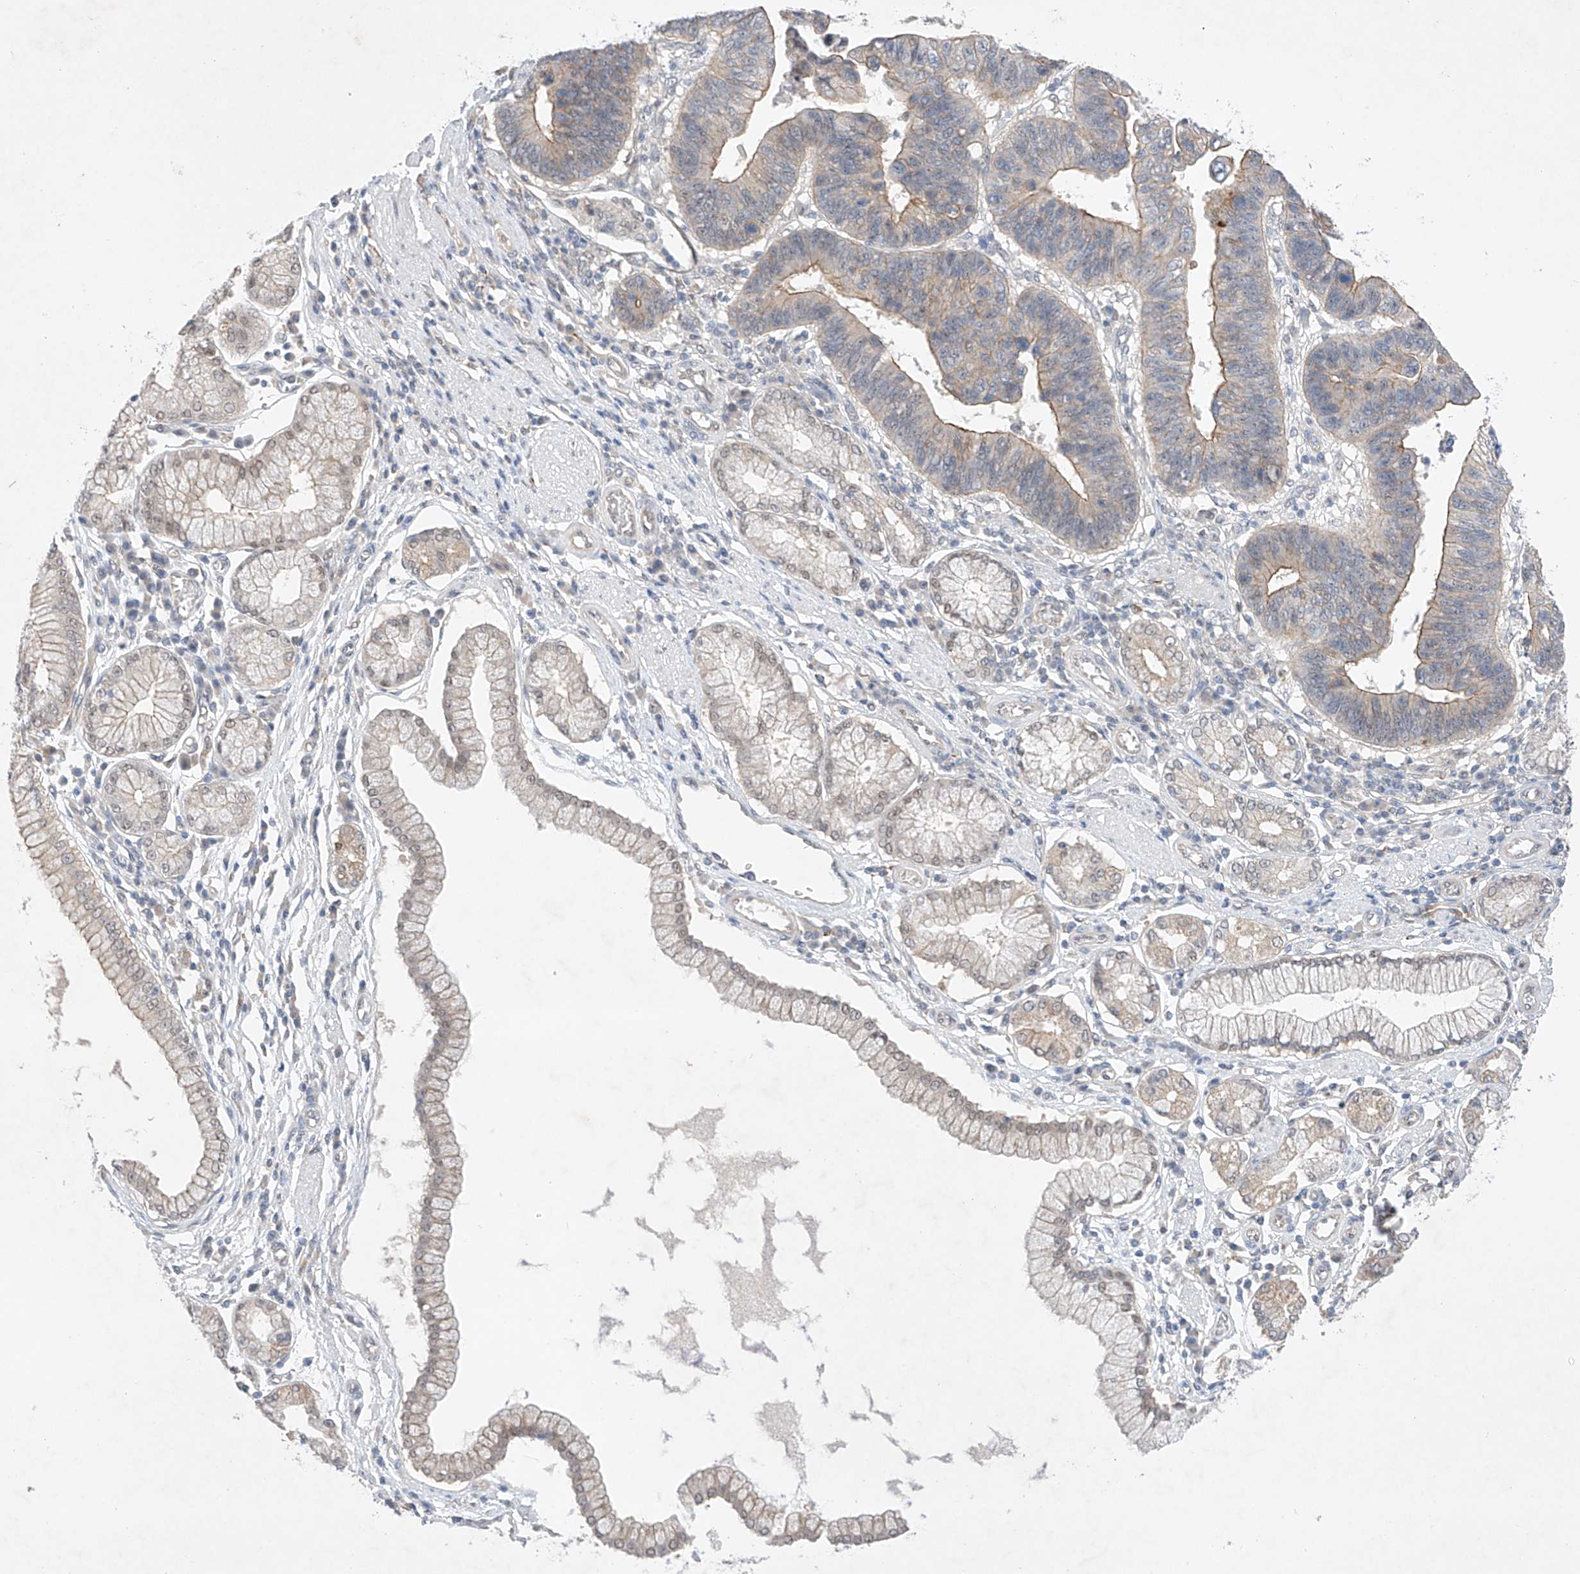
{"staining": {"intensity": "moderate", "quantity": "<25%", "location": "cytoplasmic/membranous"}, "tissue": "stomach cancer", "cell_type": "Tumor cells", "image_type": "cancer", "snomed": [{"axis": "morphology", "description": "Adenocarcinoma, NOS"}, {"axis": "topography", "description": "Stomach"}], "caption": "The photomicrograph exhibits staining of adenocarcinoma (stomach), revealing moderate cytoplasmic/membranous protein positivity (brown color) within tumor cells.", "gene": "IL22RA2", "patient": {"sex": "male", "age": 59}}